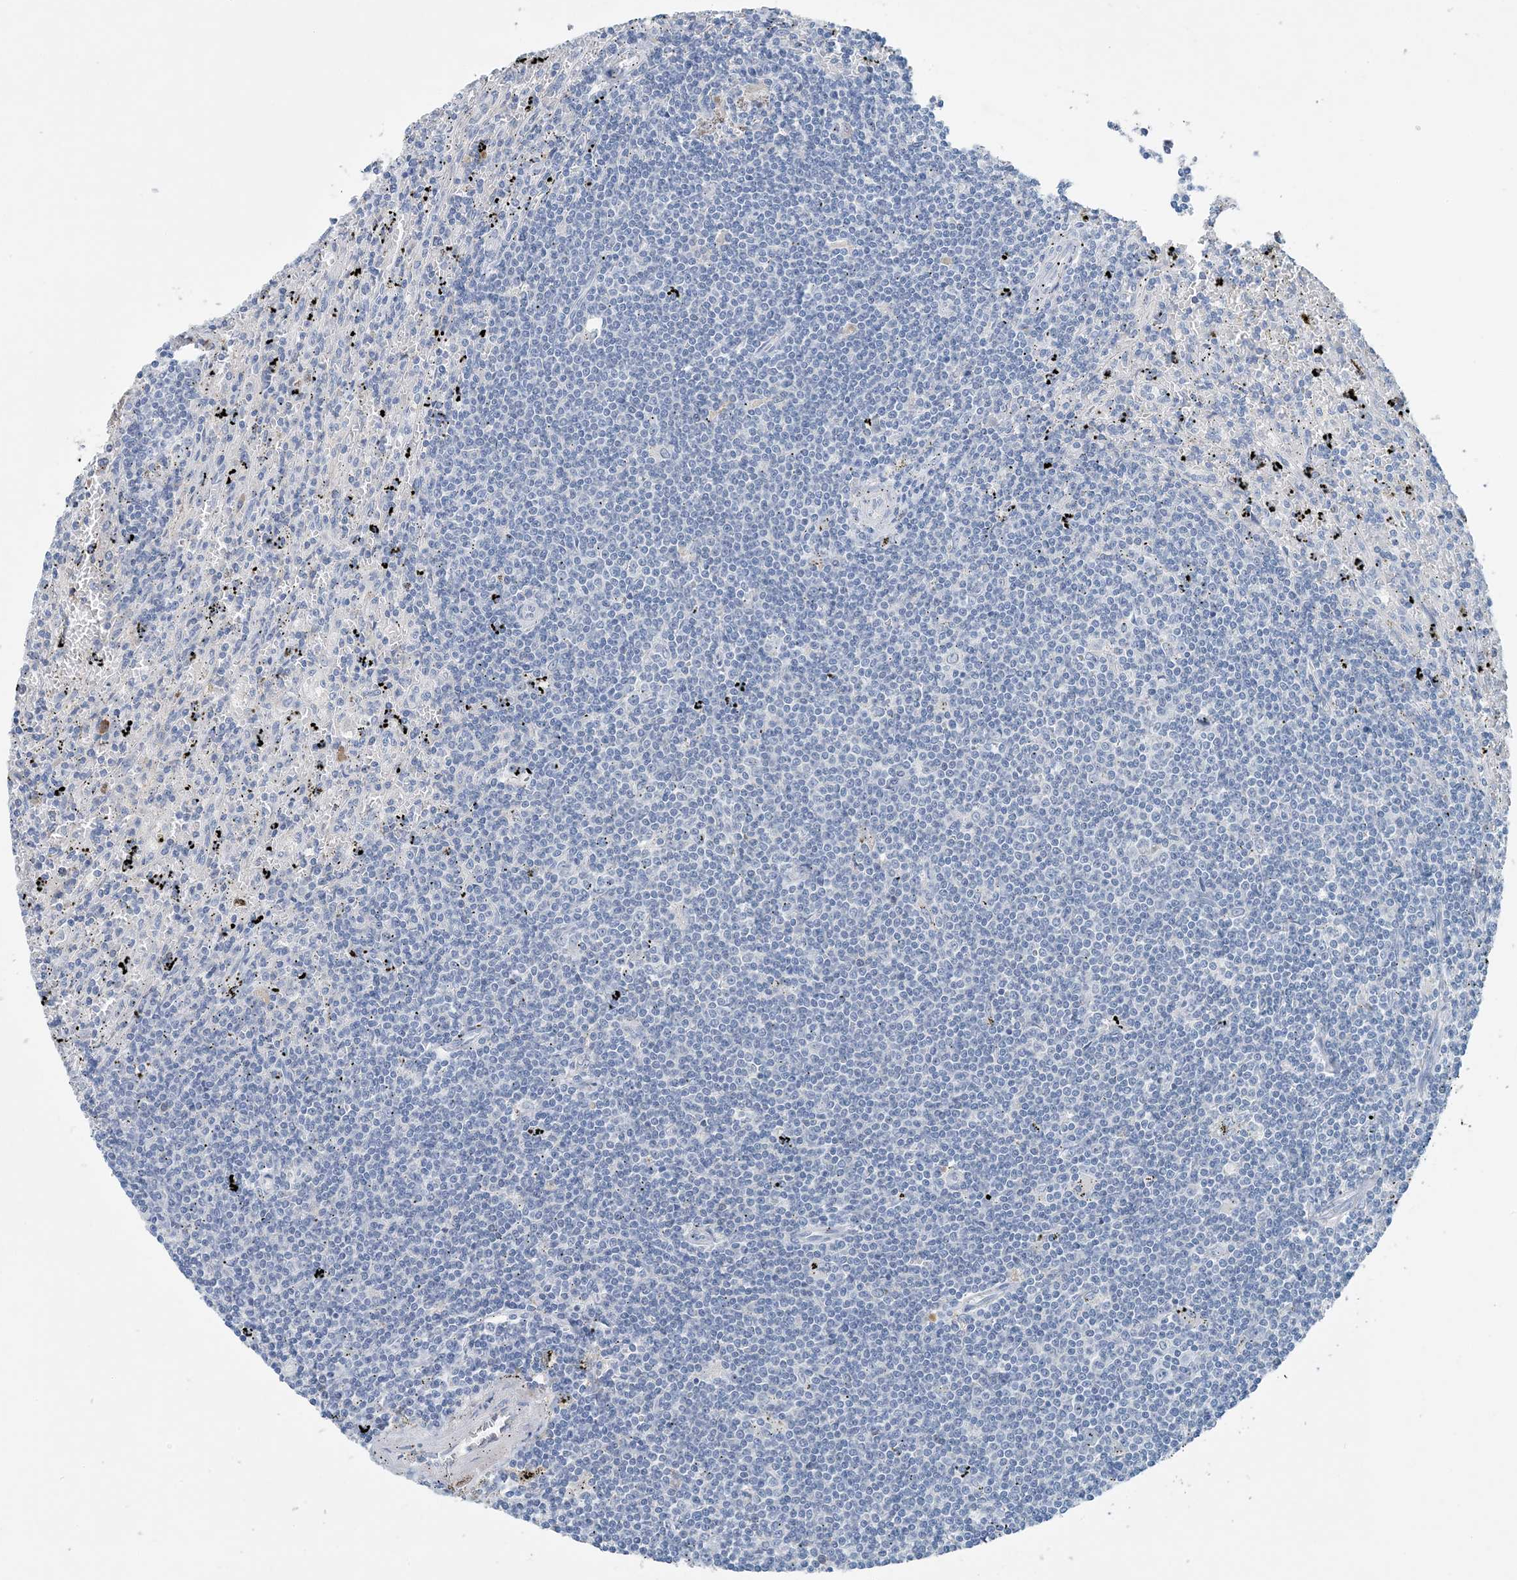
{"staining": {"intensity": "negative", "quantity": "none", "location": "none"}, "tissue": "lymphoma", "cell_type": "Tumor cells", "image_type": "cancer", "snomed": [{"axis": "morphology", "description": "Malignant lymphoma, non-Hodgkin's type, Low grade"}, {"axis": "topography", "description": "Spleen"}], "caption": "The immunohistochemistry histopathology image has no significant staining in tumor cells of lymphoma tissue.", "gene": "CTRL", "patient": {"sex": "male", "age": 76}}